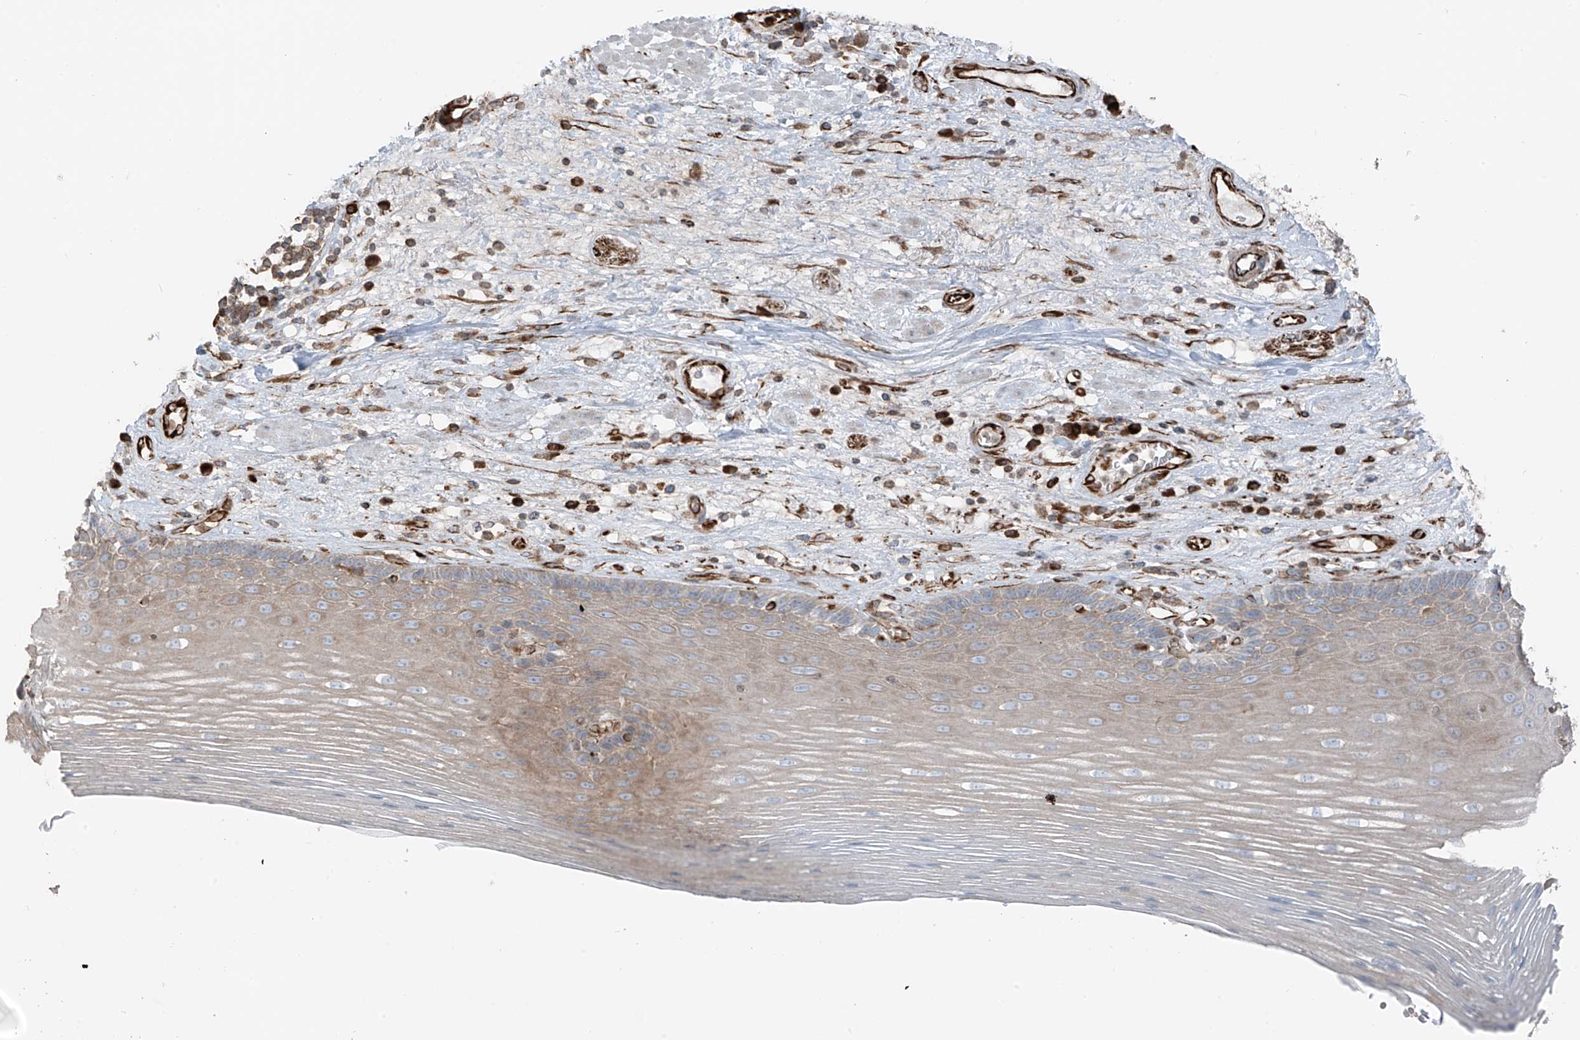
{"staining": {"intensity": "weak", "quantity": "25%-75%", "location": "cytoplasmic/membranous"}, "tissue": "esophagus", "cell_type": "Squamous epithelial cells", "image_type": "normal", "snomed": [{"axis": "morphology", "description": "Normal tissue, NOS"}, {"axis": "topography", "description": "Esophagus"}], "caption": "Immunohistochemistry (IHC) staining of benign esophagus, which reveals low levels of weak cytoplasmic/membranous expression in about 25%-75% of squamous epithelial cells indicating weak cytoplasmic/membranous protein expression. The staining was performed using DAB (3,3'-diaminobenzidine) (brown) for protein detection and nuclei were counterstained in hematoxylin (blue).", "gene": "ERLEC1", "patient": {"sex": "male", "age": 62}}